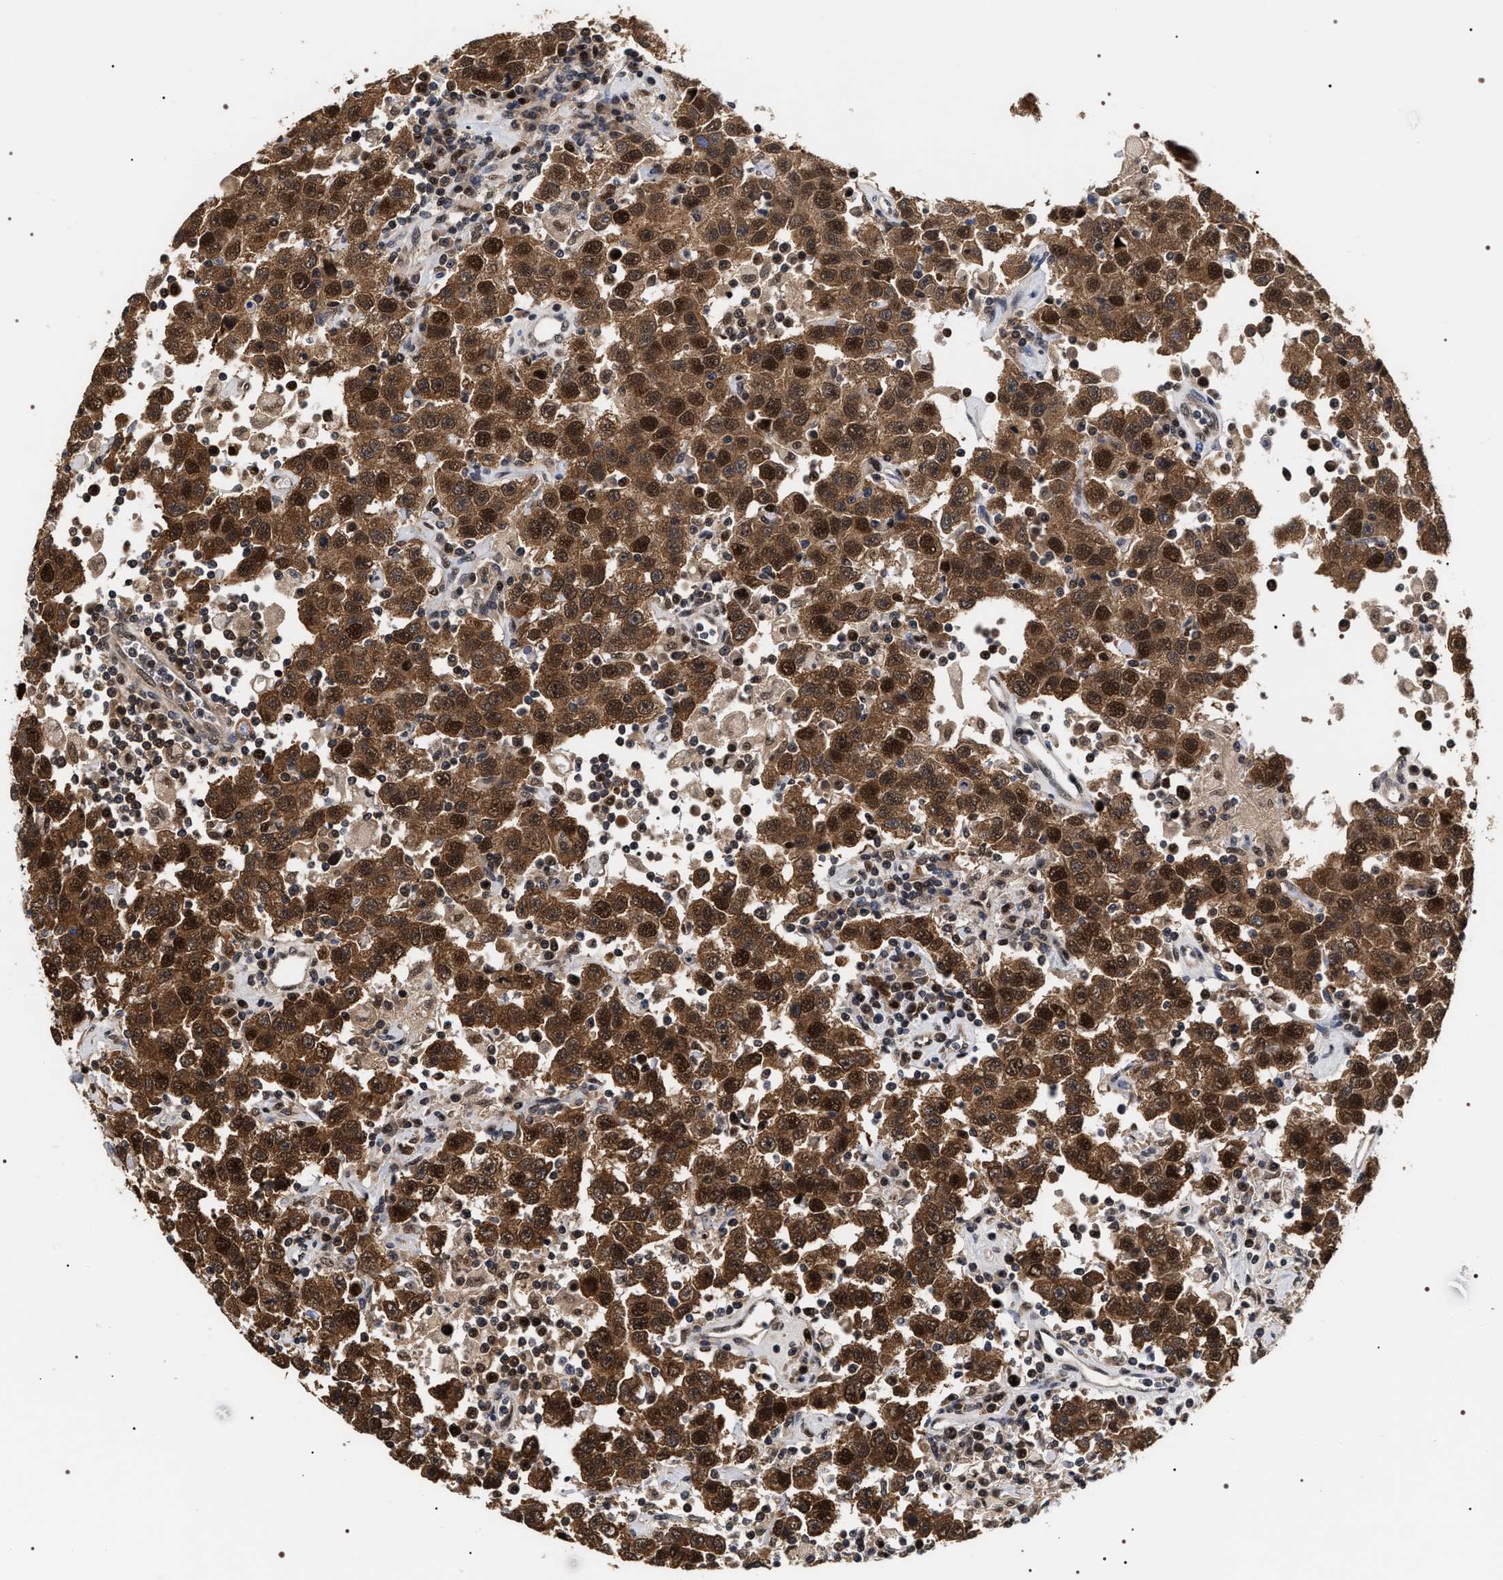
{"staining": {"intensity": "strong", "quantity": ">75%", "location": "cytoplasmic/membranous,nuclear"}, "tissue": "testis cancer", "cell_type": "Tumor cells", "image_type": "cancer", "snomed": [{"axis": "morphology", "description": "Seminoma, NOS"}, {"axis": "topography", "description": "Testis"}], "caption": "This histopathology image exhibits immunohistochemistry (IHC) staining of human seminoma (testis), with high strong cytoplasmic/membranous and nuclear expression in approximately >75% of tumor cells.", "gene": "BAG6", "patient": {"sex": "male", "age": 41}}